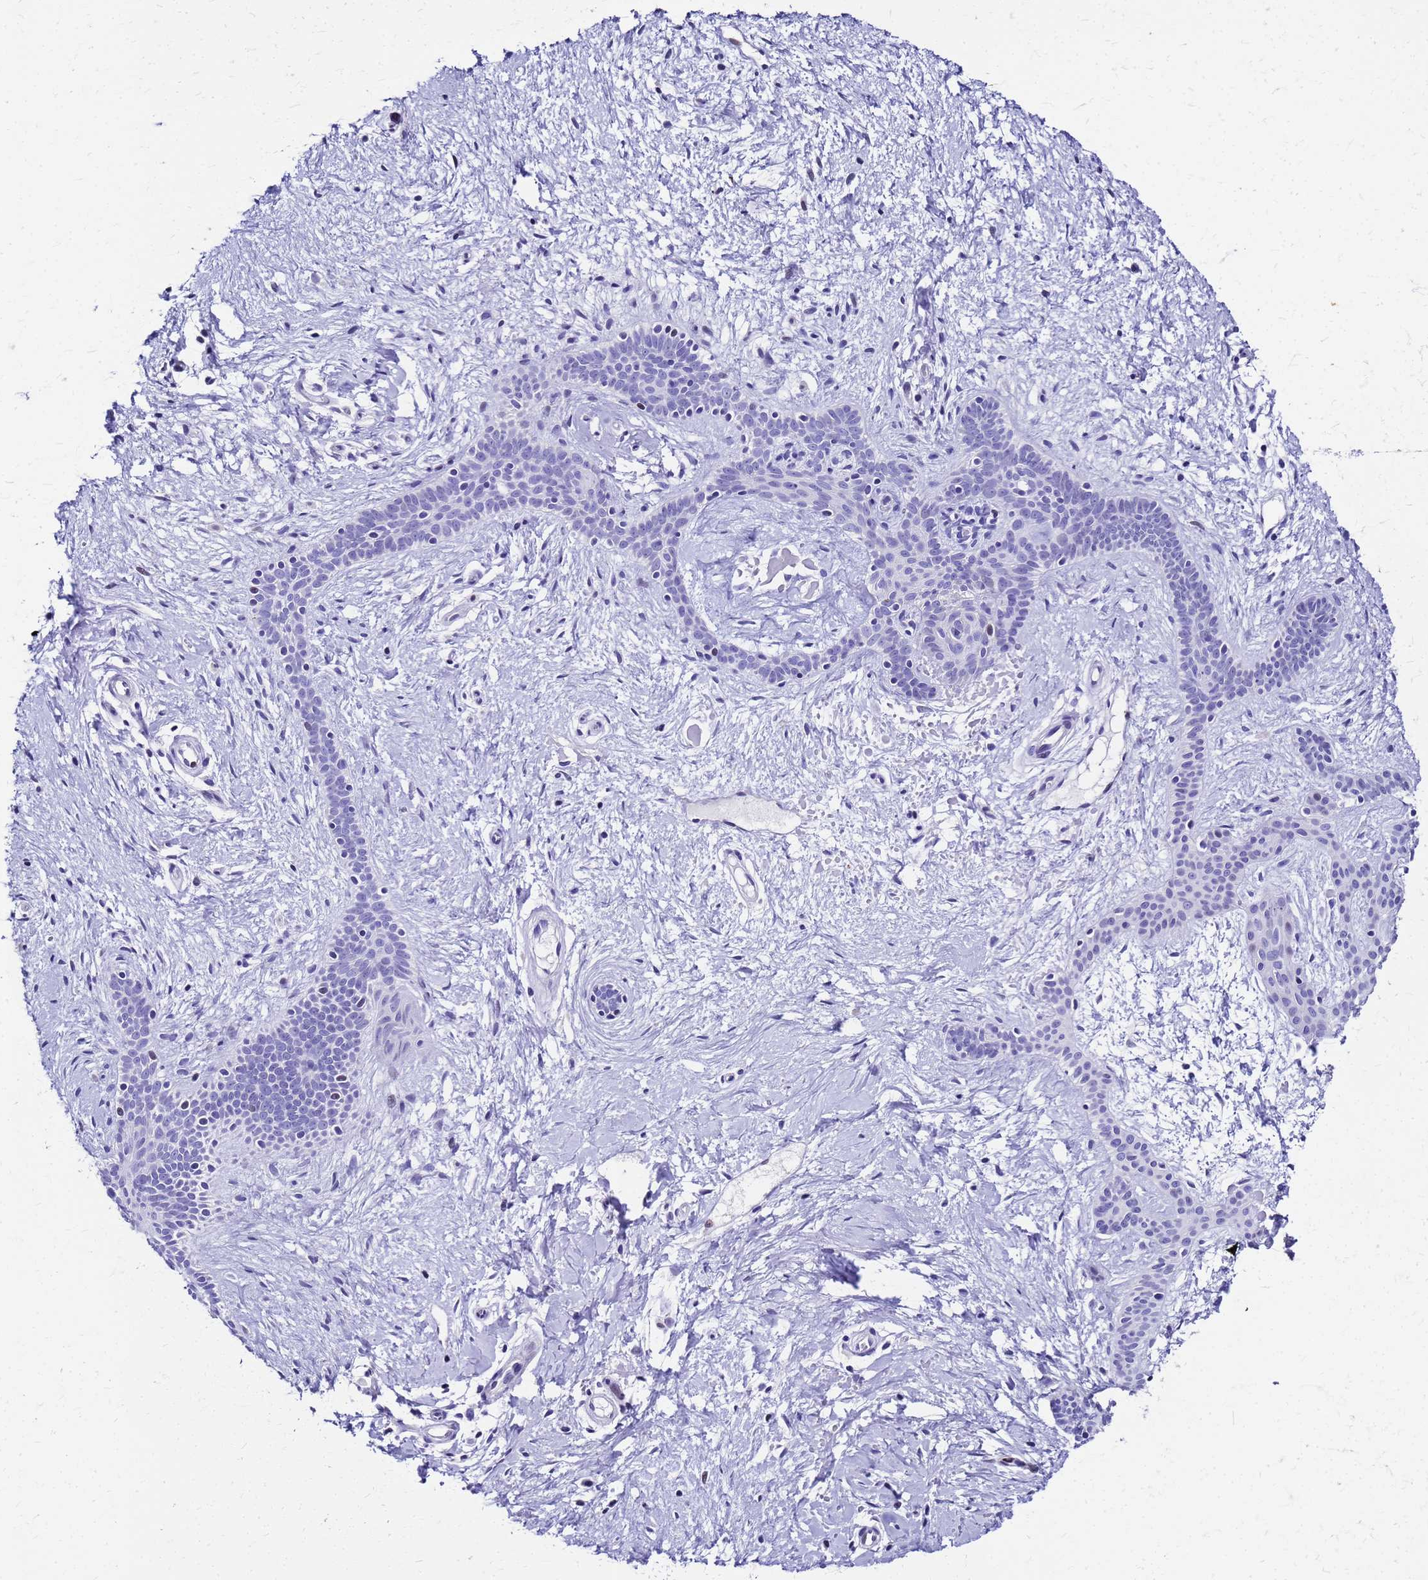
{"staining": {"intensity": "negative", "quantity": "none", "location": "none"}, "tissue": "skin cancer", "cell_type": "Tumor cells", "image_type": "cancer", "snomed": [{"axis": "morphology", "description": "Basal cell carcinoma"}, {"axis": "topography", "description": "Skin"}], "caption": "The micrograph demonstrates no significant staining in tumor cells of basal cell carcinoma (skin).", "gene": "SMIM21", "patient": {"sex": "male", "age": 78}}